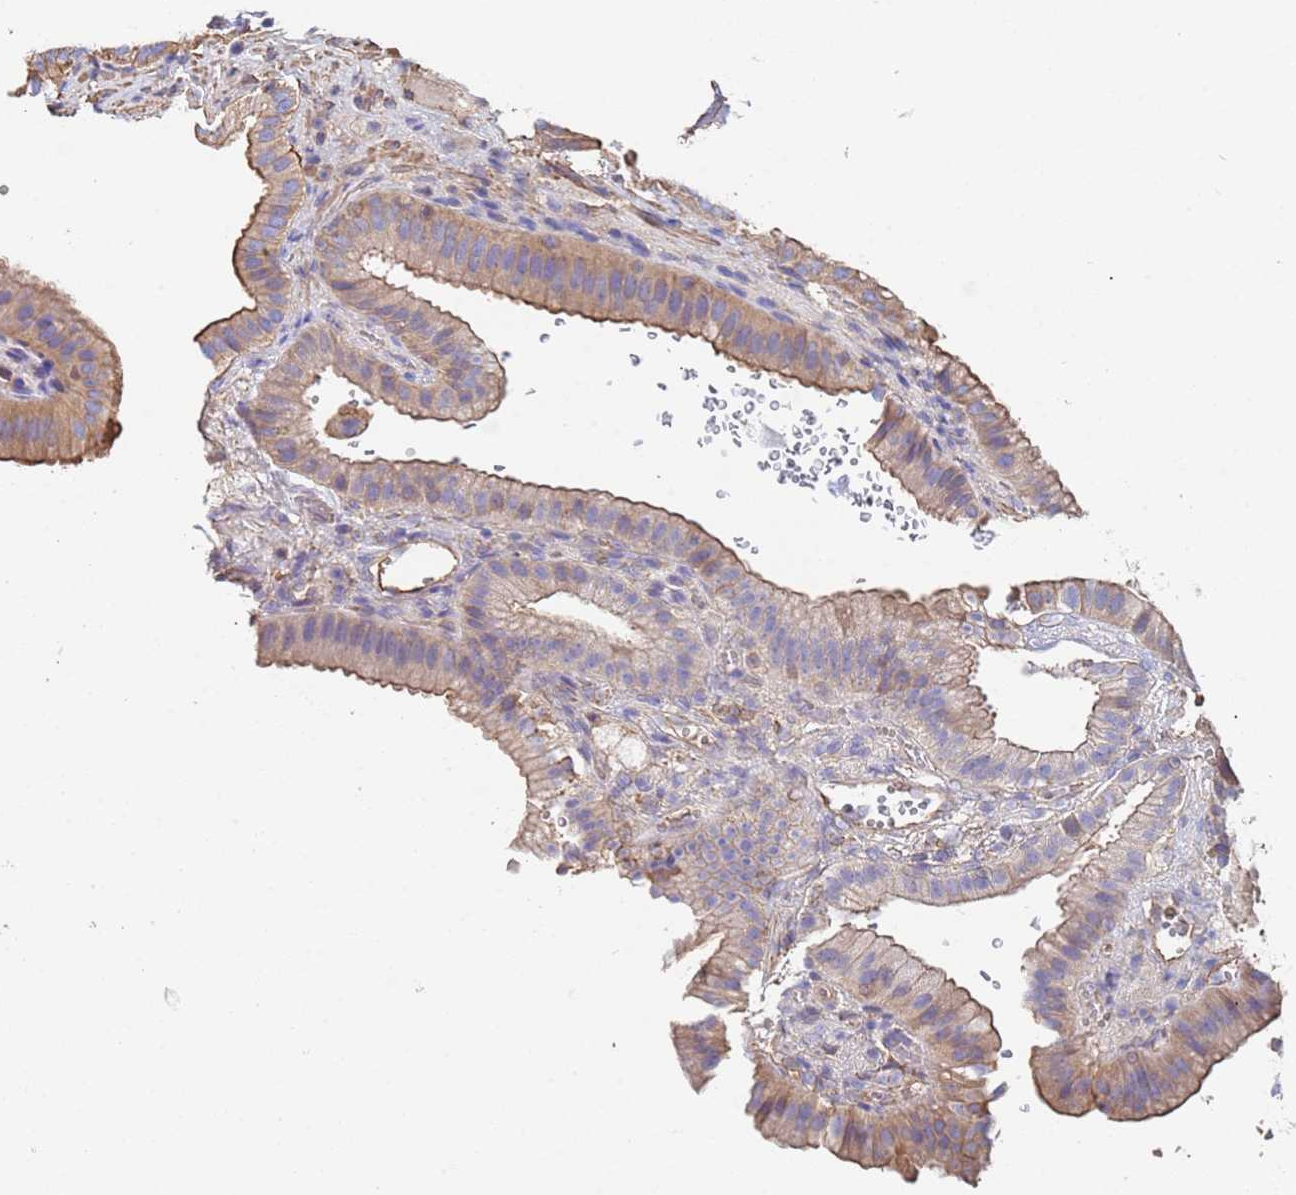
{"staining": {"intensity": "moderate", "quantity": "25%-75%", "location": "cytoplasmic/membranous"}, "tissue": "gallbladder", "cell_type": "Glandular cells", "image_type": "normal", "snomed": [{"axis": "morphology", "description": "Normal tissue, NOS"}, {"axis": "topography", "description": "Gallbladder"}], "caption": "Gallbladder stained with DAB (3,3'-diaminobenzidine) IHC exhibits medium levels of moderate cytoplasmic/membranous positivity in about 25%-75% of glandular cells. (IHC, brightfield microscopy, high magnification).", "gene": "MYL12A", "patient": {"sex": "female", "age": 61}}